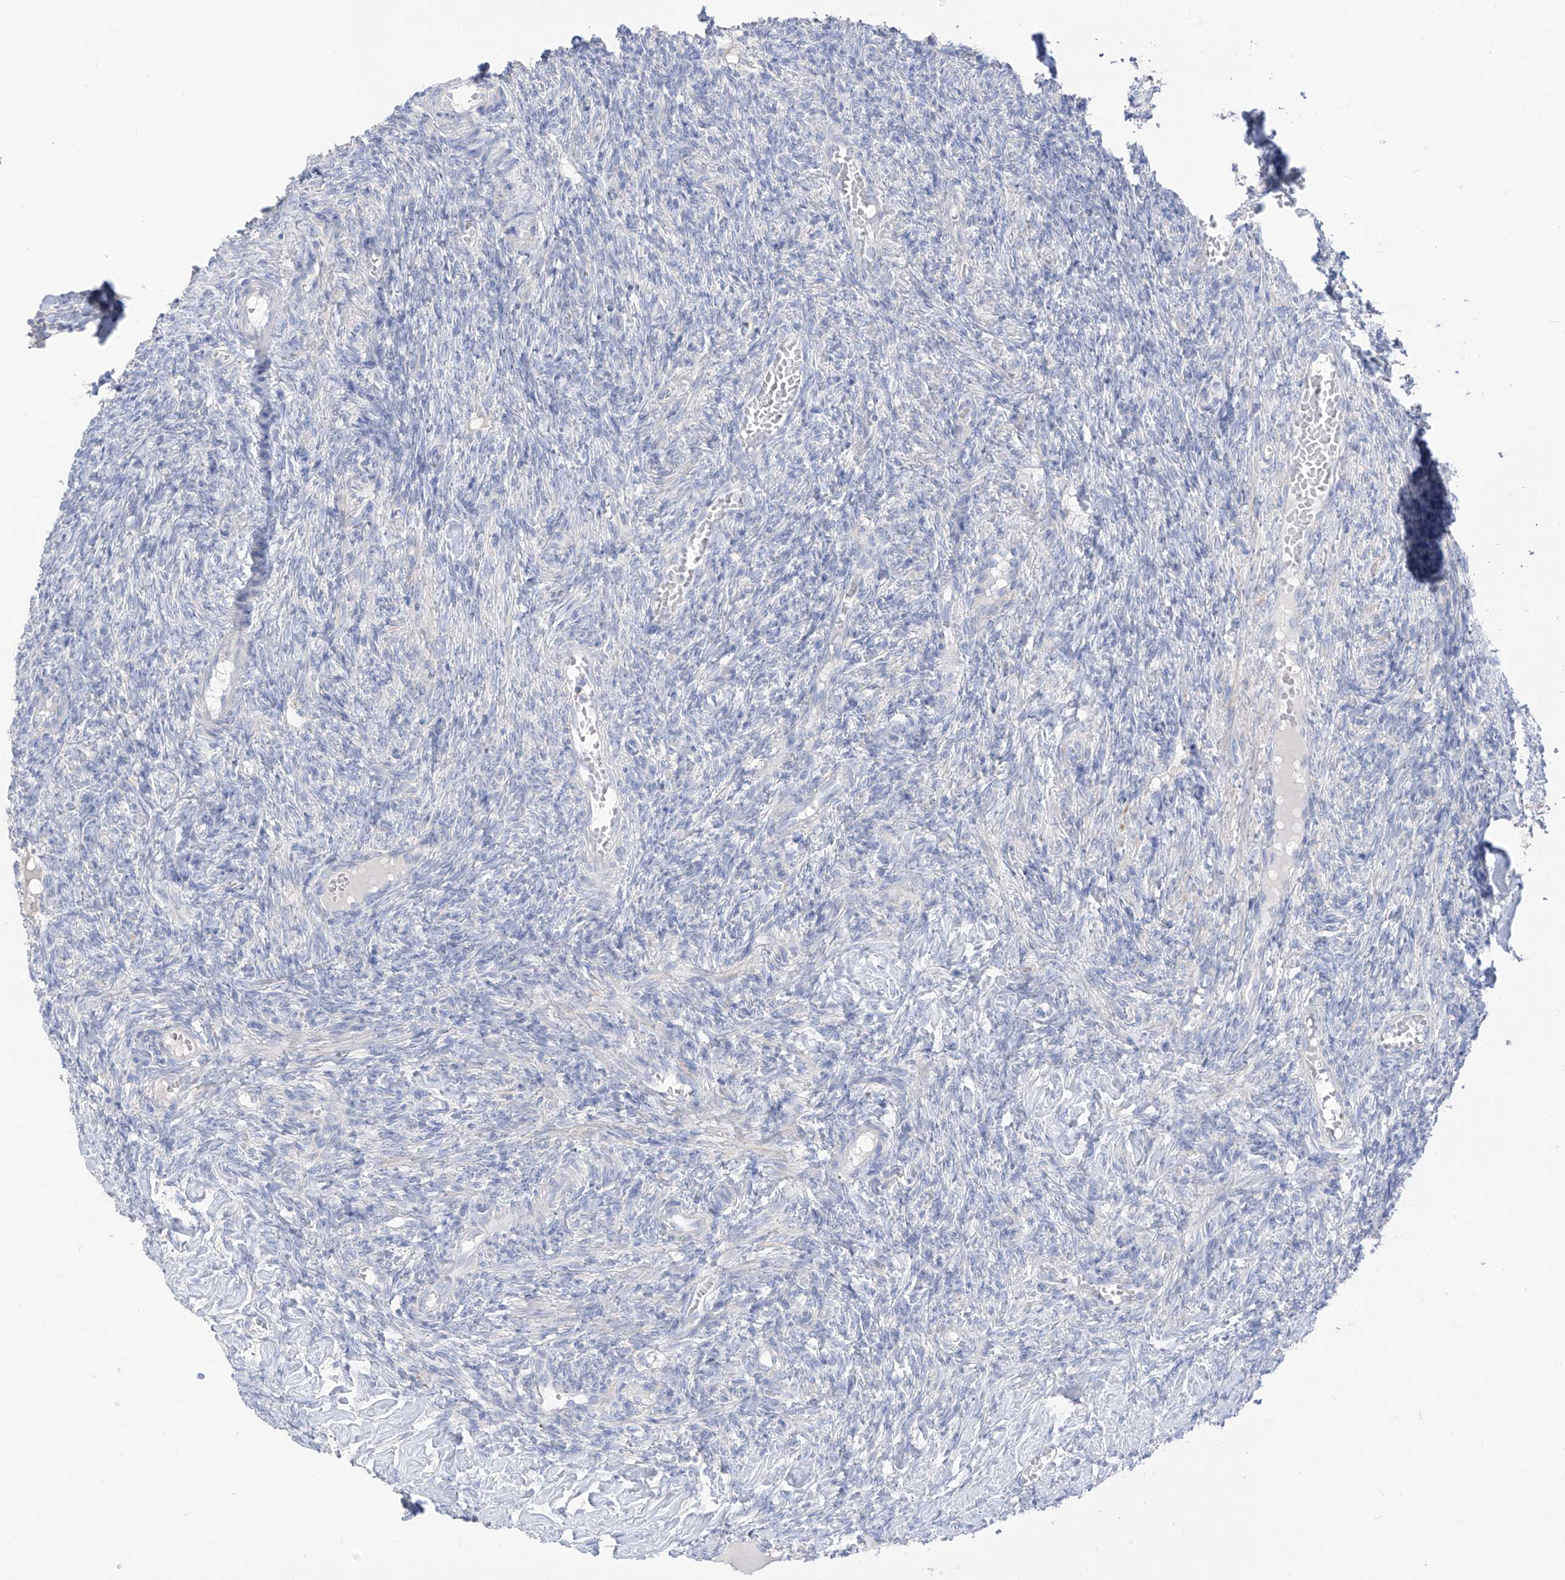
{"staining": {"intensity": "negative", "quantity": "none", "location": "none"}, "tissue": "ovary", "cell_type": "Ovarian stroma cells", "image_type": "normal", "snomed": [{"axis": "morphology", "description": "Normal tissue, NOS"}, {"axis": "topography", "description": "Ovary"}], "caption": "Immunohistochemistry of unremarkable human ovary demonstrates no expression in ovarian stroma cells.", "gene": "ARHGEF40", "patient": {"sex": "female", "age": 27}}